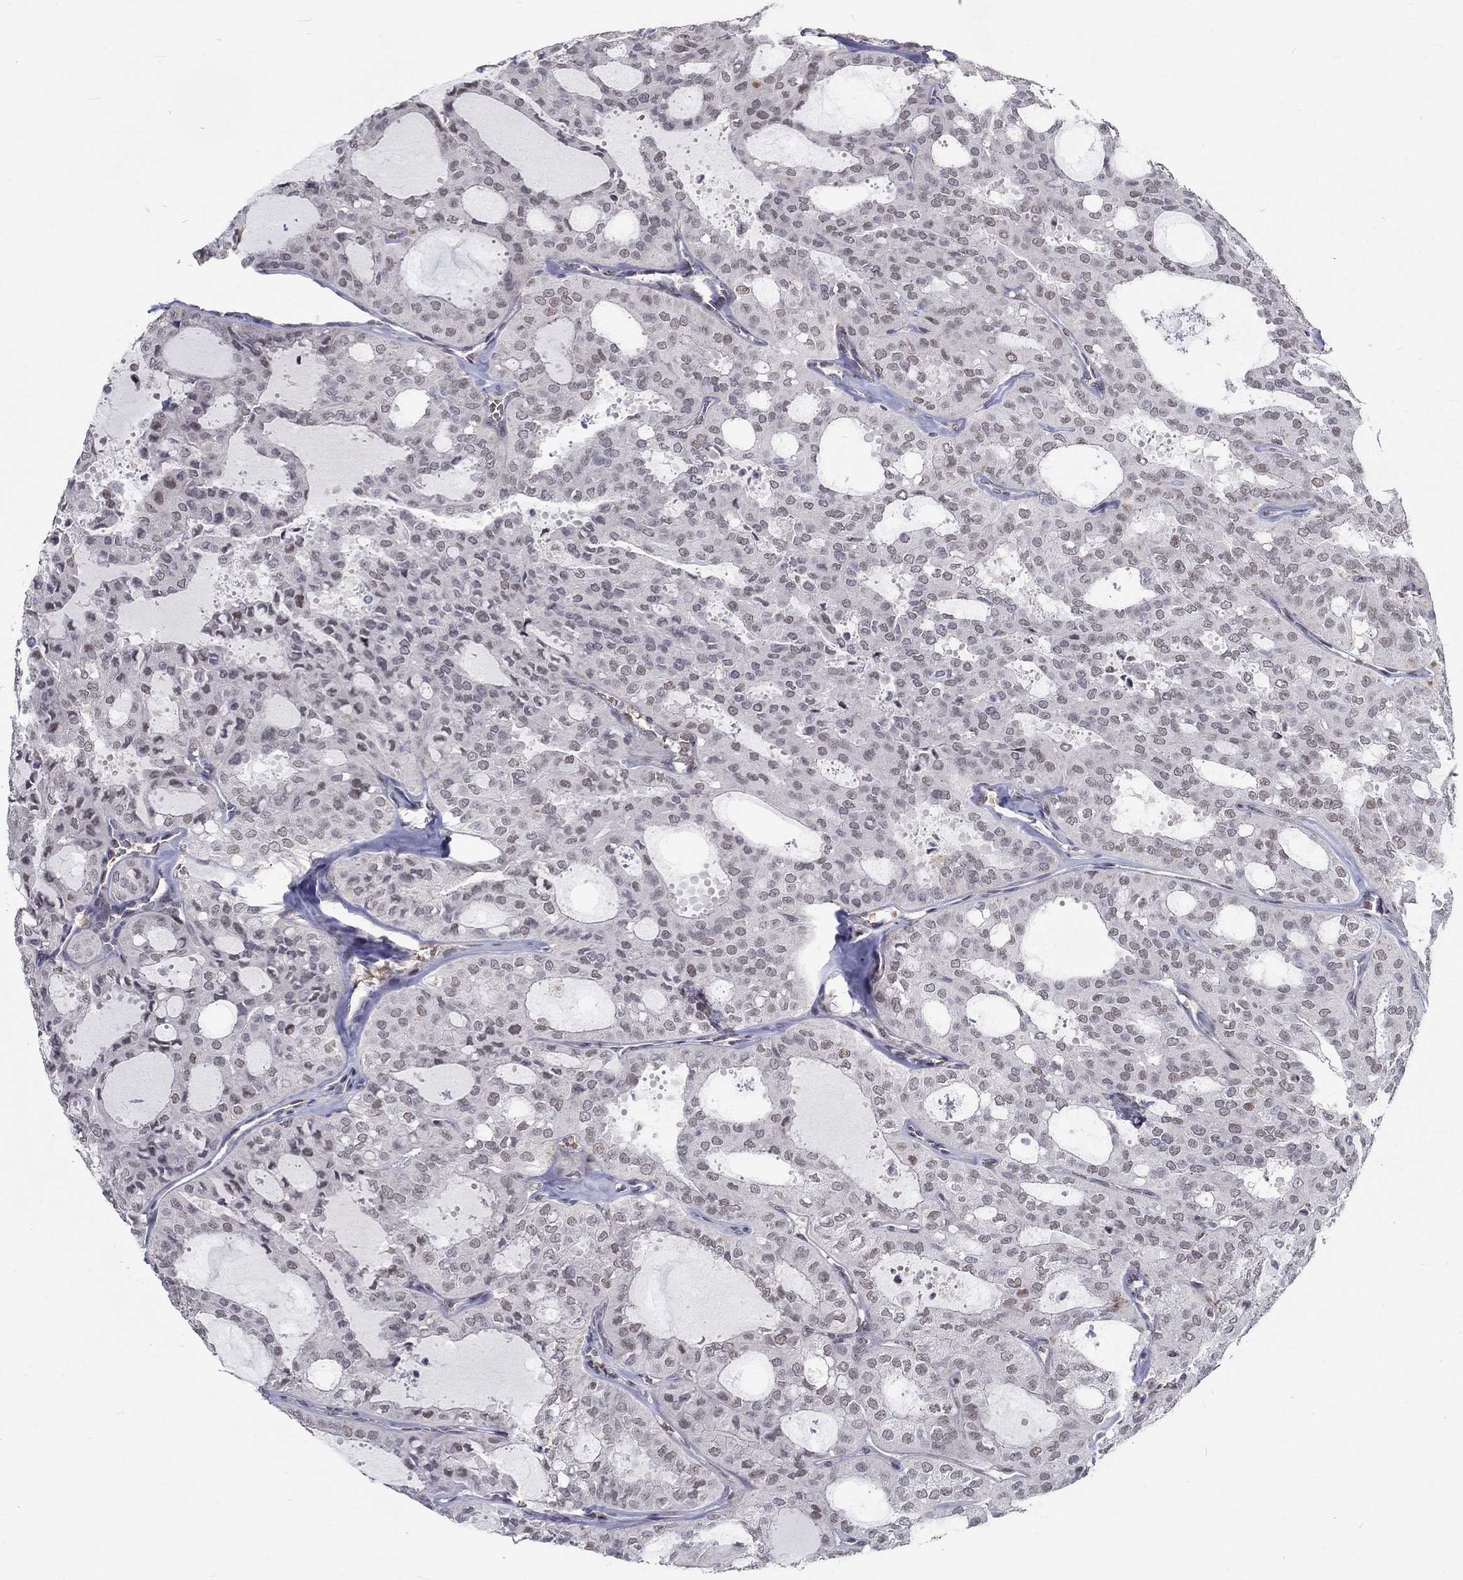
{"staining": {"intensity": "weak", "quantity": "<25%", "location": "nuclear"}, "tissue": "thyroid cancer", "cell_type": "Tumor cells", "image_type": "cancer", "snomed": [{"axis": "morphology", "description": "Follicular adenoma carcinoma, NOS"}, {"axis": "topography", "description": "Thyroid gland"}], "caption": "Immunohistochemical staining of human follicular adenoma carcinoma (thyroid) reveals no significant staining in tumor cells. Nuclei are stained in blue.", "gene": "ZBED1", "patient": {"sex": "male", "age": 75}}